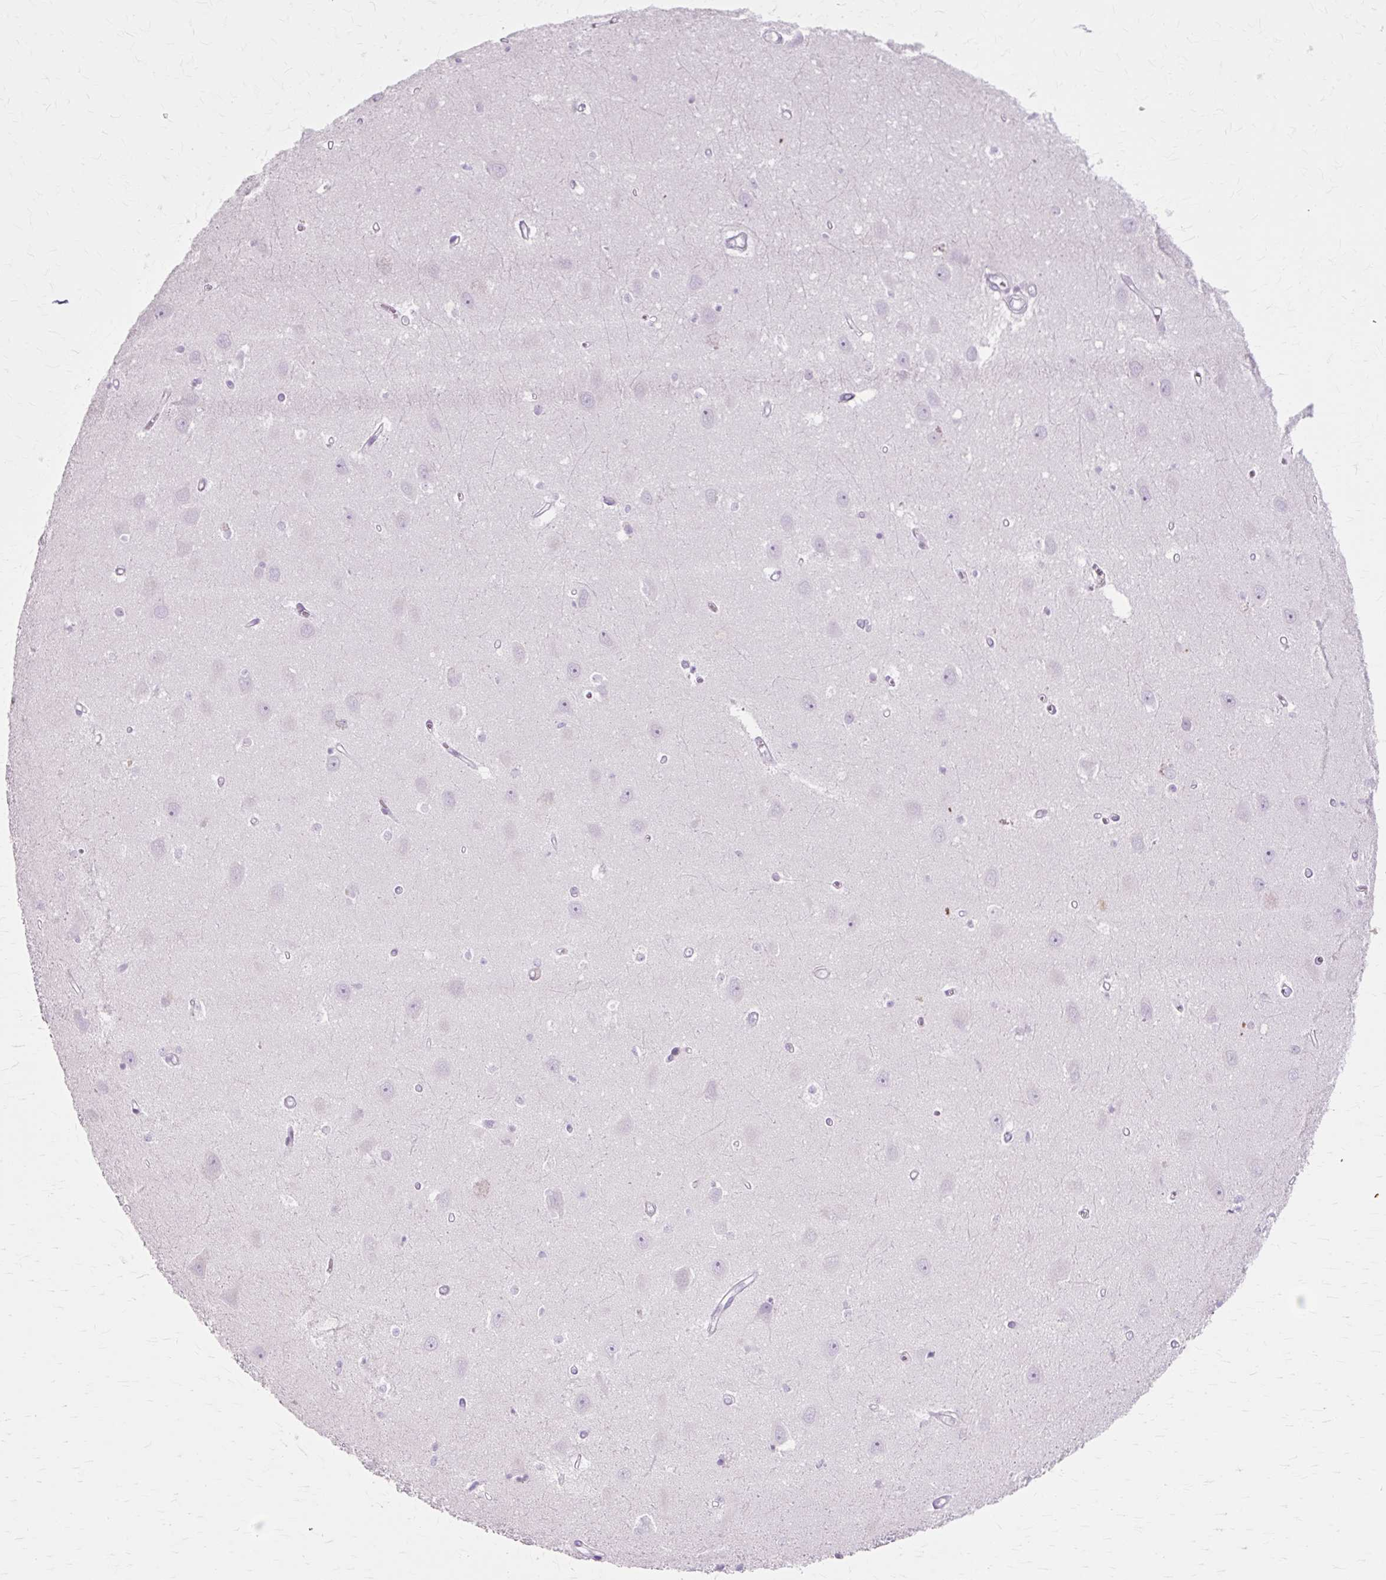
{"staining": {"intensity": "negative", "quantity": "none", "location": "none"}, "tissue": "hippocampus", "cell_type": "Glial cells", "image_type": "normal", "snomed": [{"axis": "morphology", "description": "Normal tissue, NOS"}, {"axis": "topography", "description": "Hippocampus"}], "caption": "A histopathology image of human hippocampus is negative for staining in glial cells. Brightfield microscopy of immunohistochemistry (IHC) stained with DAB (3,3'-diaminobenzidine) (brown) and hematoxylin (blue), captured at high magnification.", "gene": "IRX2", "patient": {"sex": "female", "age": 64}}